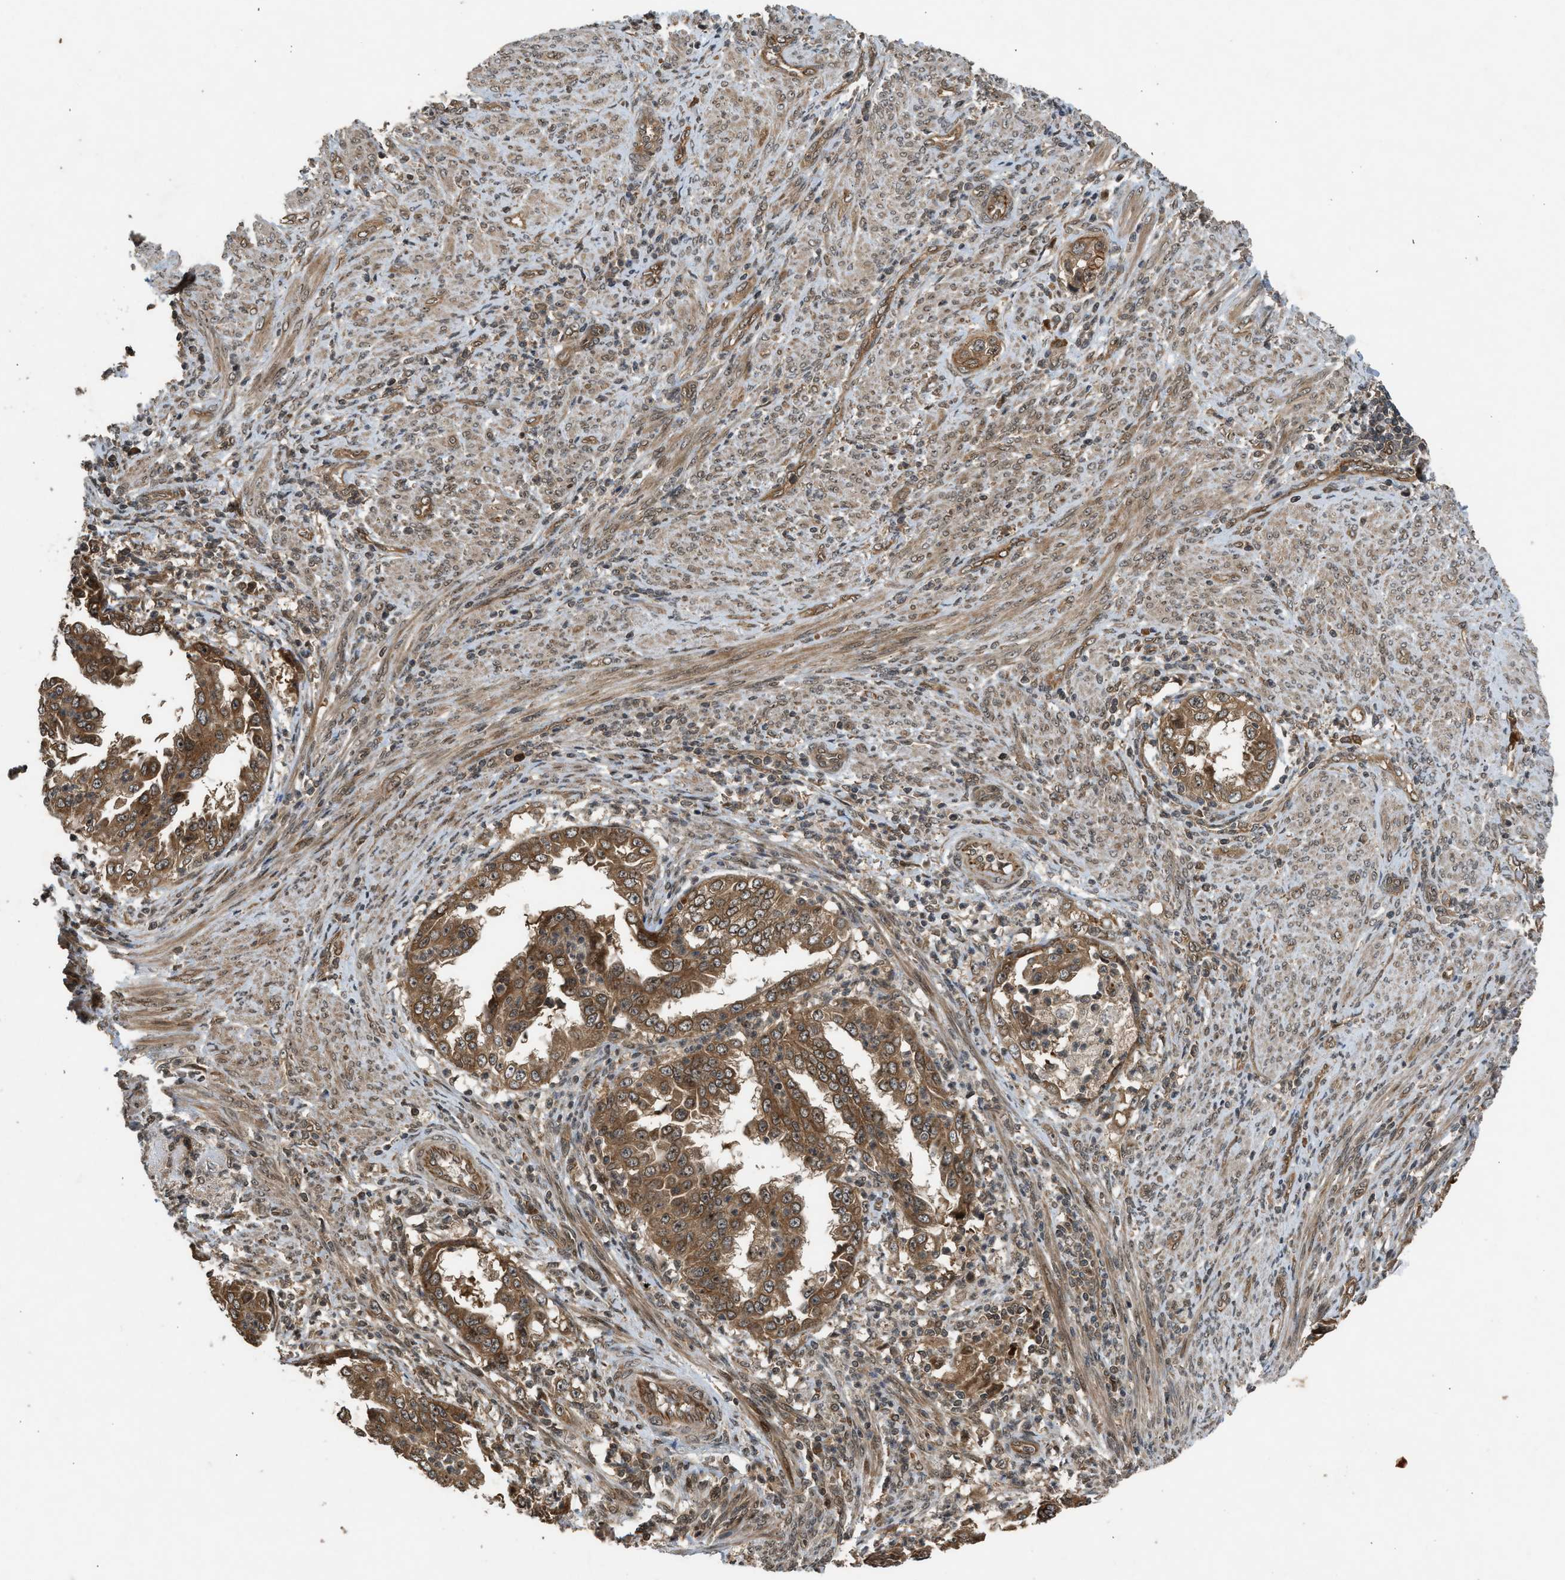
{"staining": {"intensity": "strong", "quantity": ">75%", "location": "cytoplasmic/membranous"}, "tissue": "endometrial cancer", "cell_type": "Tumor cells", "image_type": "cancer", "snomed": [{"axis": "morphology", "description": "Adenocarcinoma, NOS"}, {"axis": "topography", "description": "Endometrium"}], "caption": "Immunohistochemistry photomicrograph of human endometrial cancer stained for a protein (brown), which exhibits high levels of strong cytoplasmic/membranous expression in about >75% of tumor cells.", "gene": "TXNL1", "patient": {"sex": "female", "age": 85}}